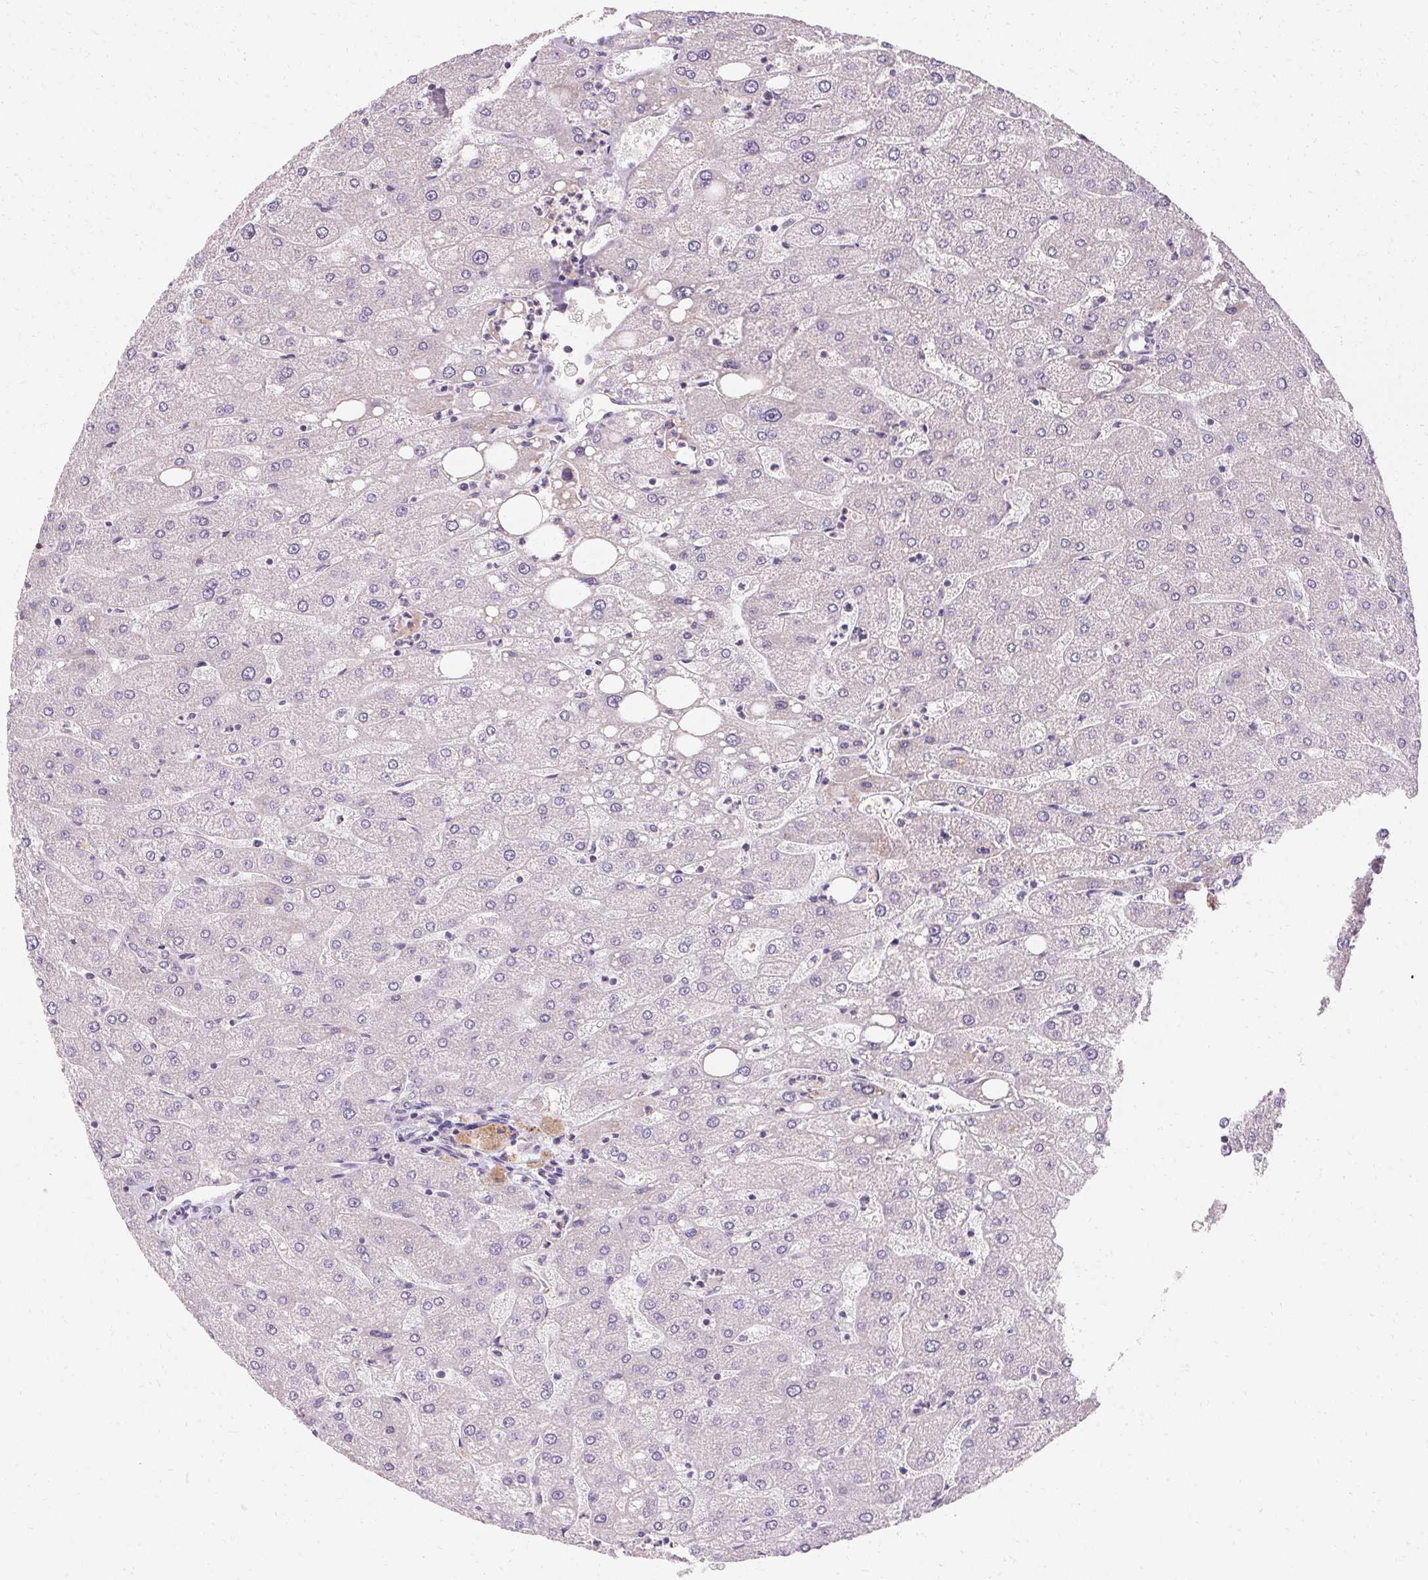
{"staining": {"intensity": "negative", "quantity": "none", "location": "none"}, "tissue": "liver", "cell_type": "Cholangiocytes", "image_type": "normal", "snomed": [{"axis": "morphology", "description": "Normal tissue, NOS"}, {"axis": "topography", "description": "Liver"}], "caption": "IHC micrograph of benign human liver stained for a protein (brown), which shows no staining in cholangiocytes.", "gene": "TRIP13", "patient": {"sex": "male", "age": 67}}